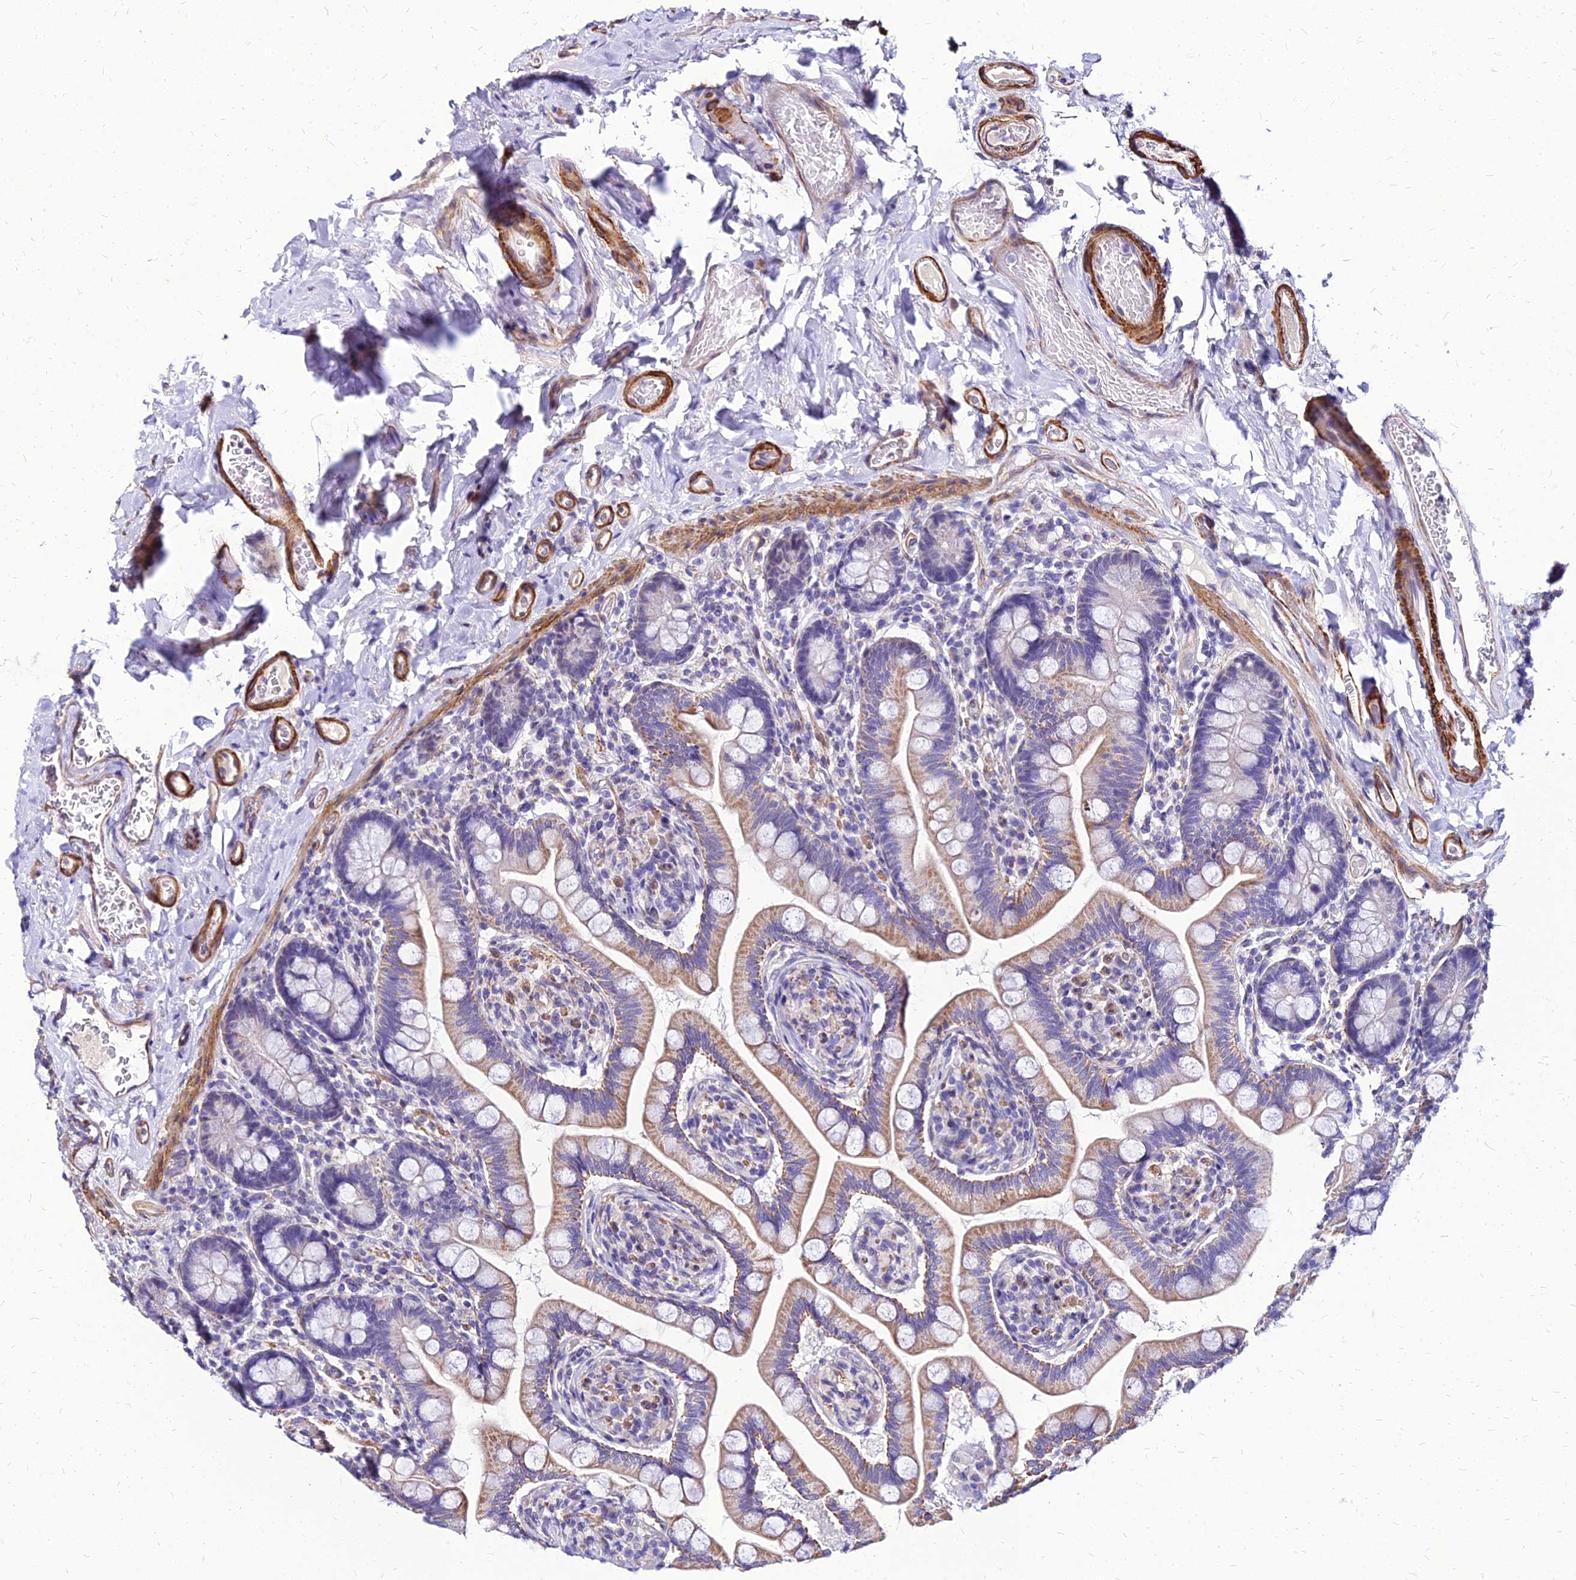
{"staining": {"intensity": "moderate", "quantity": "25%-75%", "location": "cytoplasmic/membranous"}, "tissue": "small intestine", "cell_type": "Glandular cells", "image_type": "normal", "snomed": [{"axis": "morphology", "description": "Normal tissue, NOS"}, {"axis": "topography", "description": "Small intestine"}], "caption": "The image demonstrates immunohistochemical staining of benign small intestine. There is moderate cytoplasmic/membranous staining is identified in about 25%-75% of glandular cells.", "gene": "YEATS2", "patient": {"sex": "female", "age": 64}}